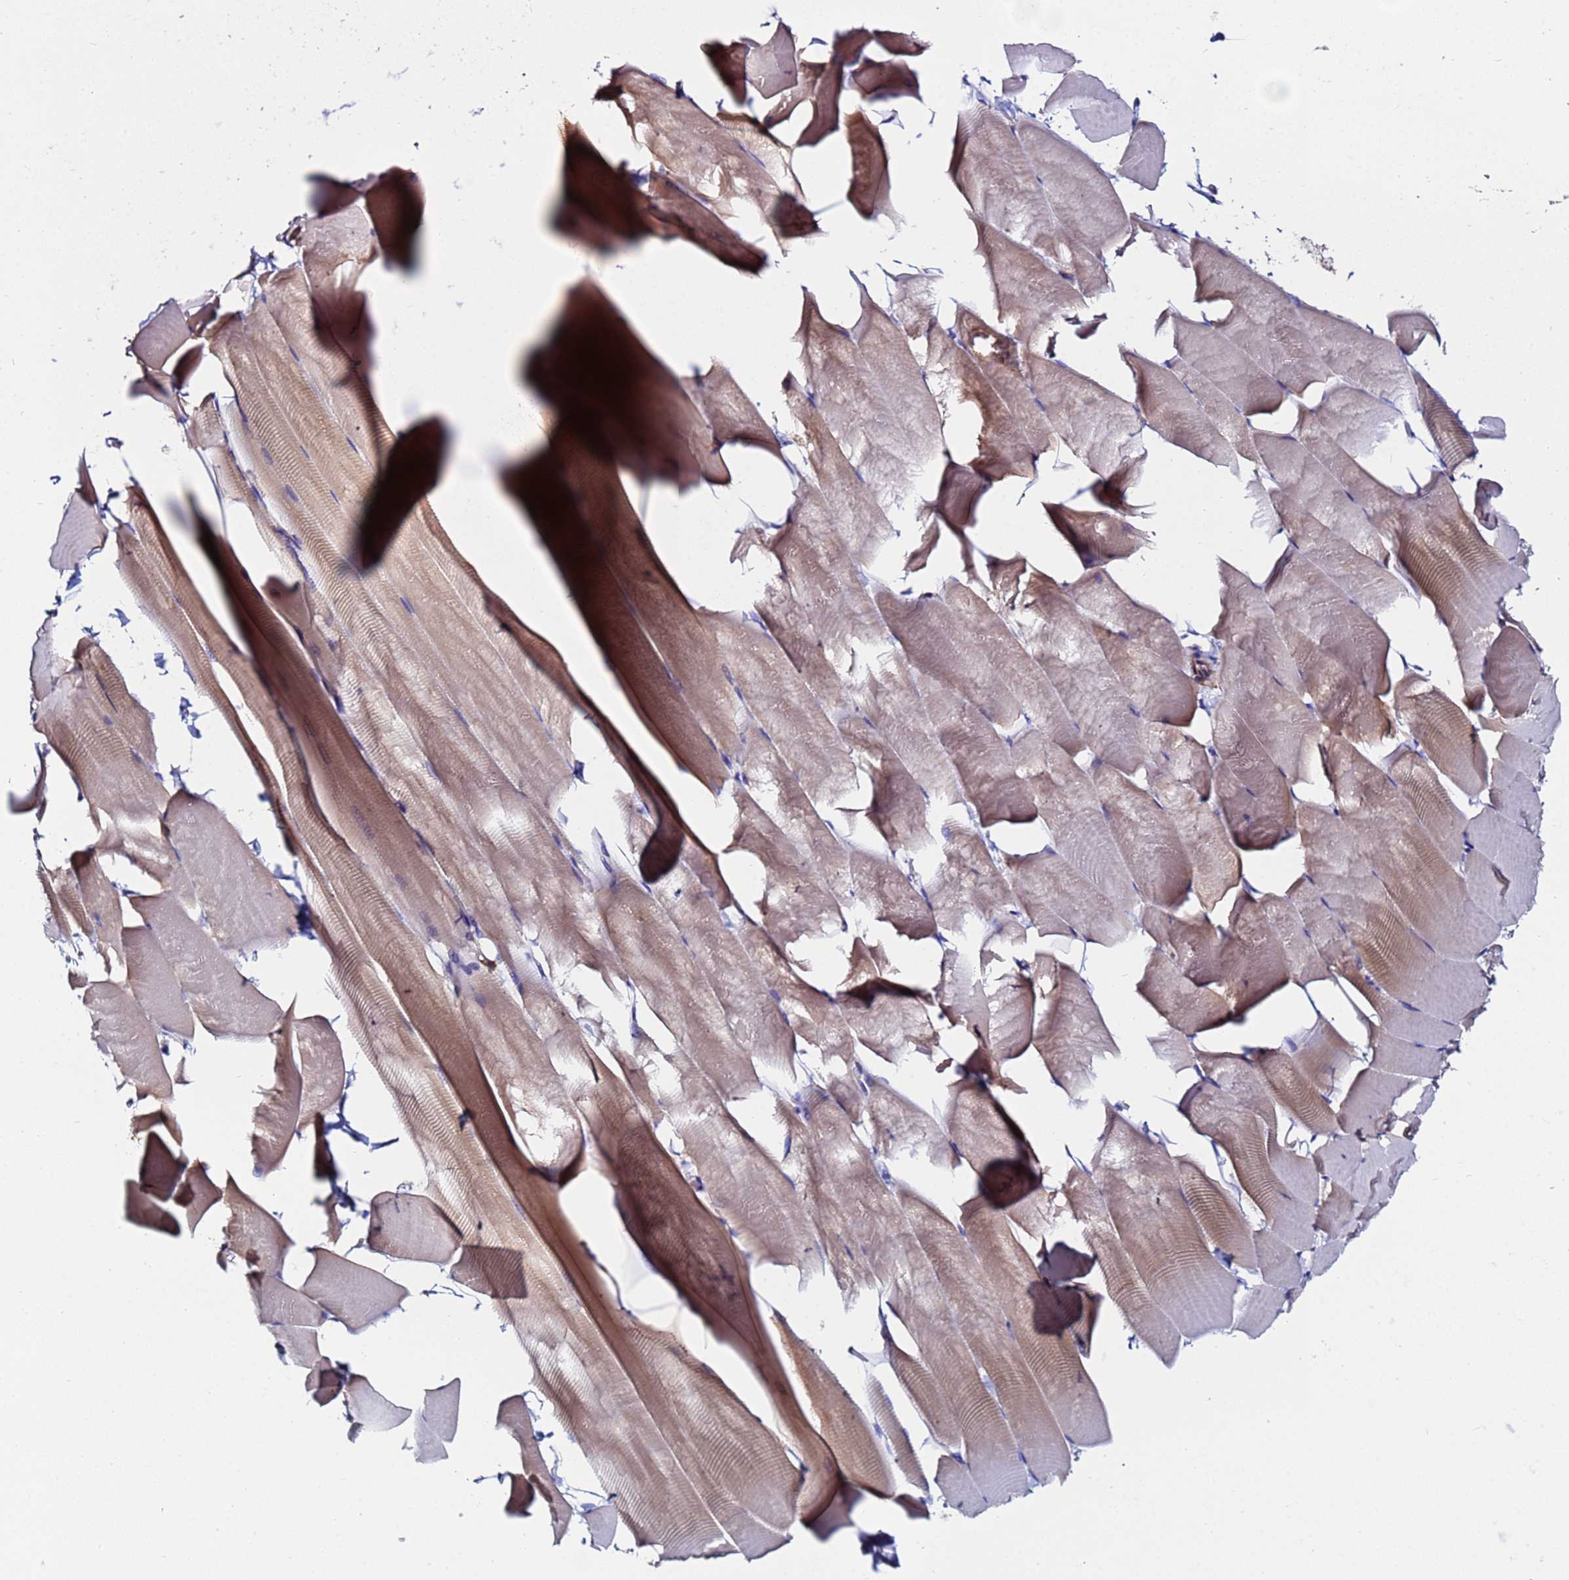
{"staining": {"intensity": "moderate", "quantity": ">75%", "location": "cytoplasmic/membranous"}, "tissue": "skeletal muscle", "cell_type": "Myocytes", "image_type": "normal", "snomed": [{"axis": "morphology", "description": "Normal tissue, NOS"}, {"axis": "topography", "description": "Skeletal muscle"}], "caption": "Myocytes exhibit medium levels of moderate cytoplasmic/membranous staining in about >75% of cells in normal skeletal muscle. (DAB IHC, brown staining for protein, blue staining for nuclei).", "gene": "POTEE", "patient": {"sex": "male", "age": 25}}